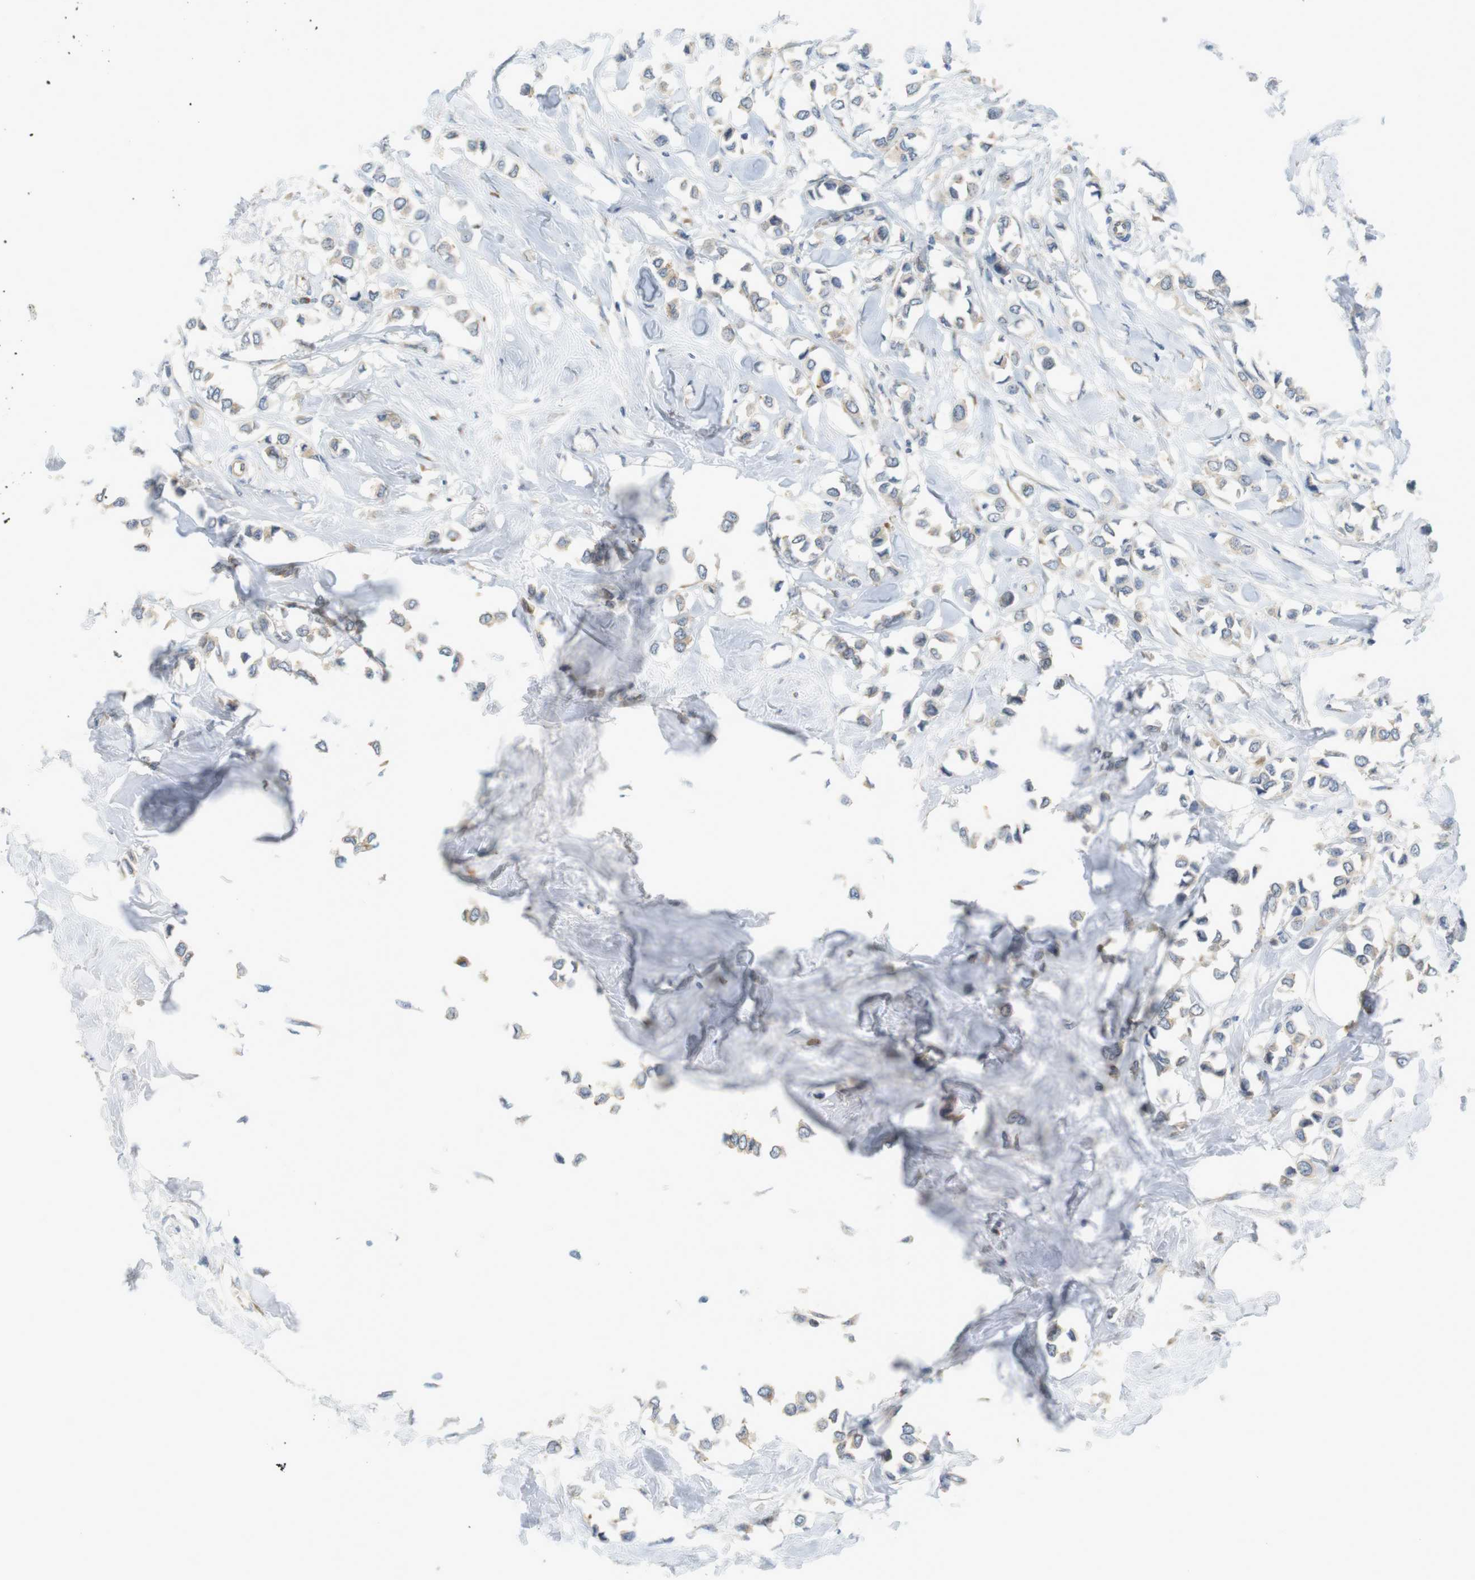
{"staining": {"intensity": "moderate", "quantity": "25%-75%", "location": "cytoplasmic/membranous"}, "tissue": "breast cancer", "cell_type": "Tumor cells", "image_type": "cancer", "snomed": [{"axis": "morphology", "description": "Lobular carcinoma"}, {"axis": "topography", "description": "Breast"}], "caption": "Lobular carcinoma (breast) stained with immunohistochemistry demonstrates moderate cytoplasmic/membranous expression in approximately 25%-75% of tumor cells. Nuclei are stained in blue.", "gene": "GJC3", "patient": {"sex": "female", "age": 51}}